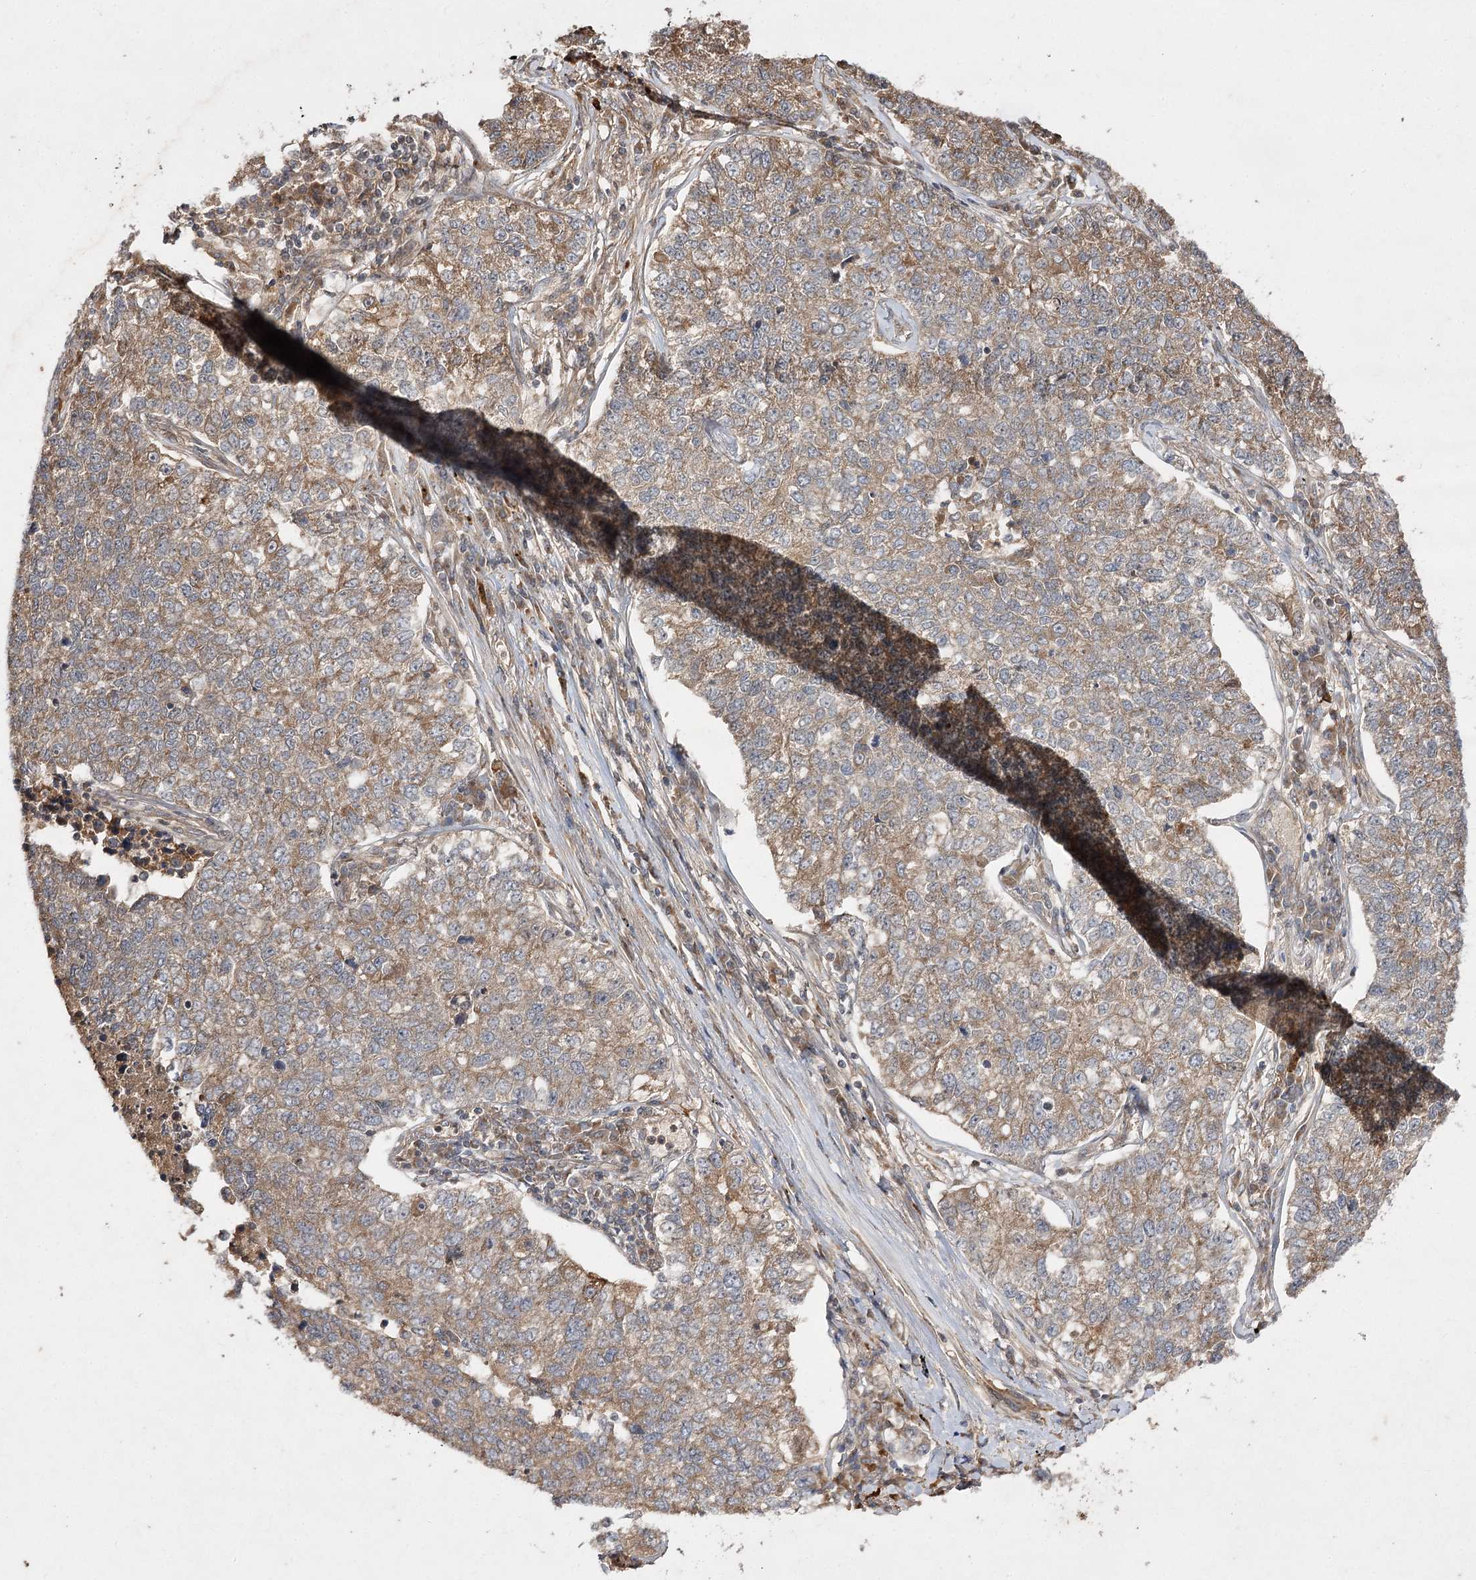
{"staining": {"intensity": "moderate", "quantity": "25%-75%", "location": "cytoplasmic/membranous"}, "tissue": "lung cancer", "cell_type": "Tumor cells", "image_type": "cancer", "snomed": [{"axis": "morphology", "description": "Adenocarcinoma, NOS"}, {"axis": "topography", "description": "Lung"}], "caption": "The image reveals immunohistochemical staining of lung cancer. There is moderate cytoplasmic/membranous expression is identified in approximately 25%-75% of tumor cells. The protein of interest is stained brown, and the nuclei are stained in blue (DAB IHC with brightfield microscopy, high magnification).", "gene": "FANCL", "patient": {"sex": "male", "age": 49}}